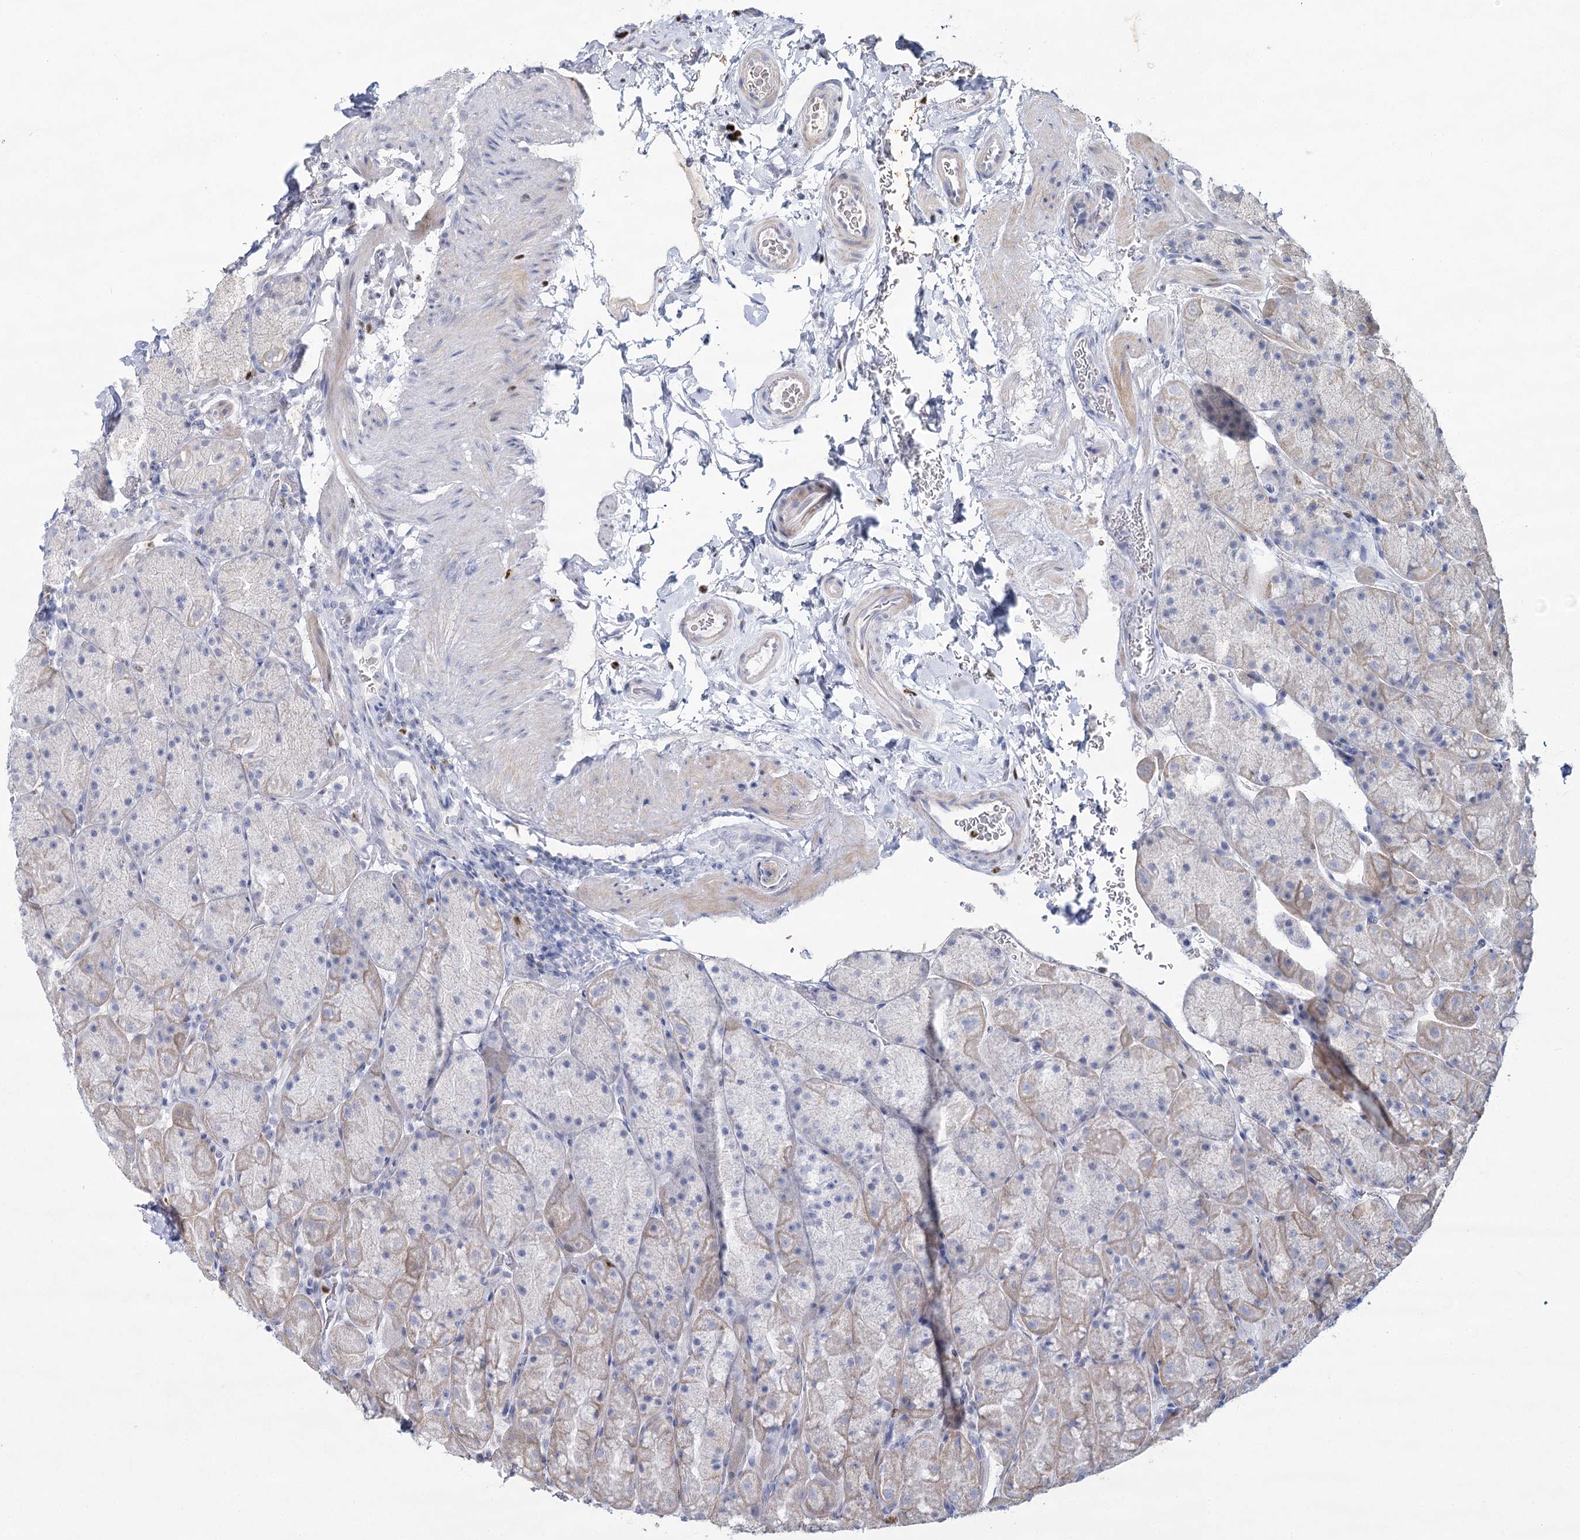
{"staining": {"intensity": "weak", "quantity": "<25%", "location": "cytoplasmic/membranous"}, "tissue": "stomach", "cell_type": "Glandular cells", "image_type": "normal", "snomed": [{"axis": "morphology", "description": "Normal tissue, NOS"}, {"axis": "topography", "description": "Stomach, upper"}, {"axis": "topography", "description": "Stomach, lower"}], "caption": "A photomicrograph of stomach stained for a protein reveals no brown staining in glandular cells. (DAB immunohistochemistry (IHC), high magnification).", "gene": "IGSF3", "patient": {"sex": "male", "age": 67}}